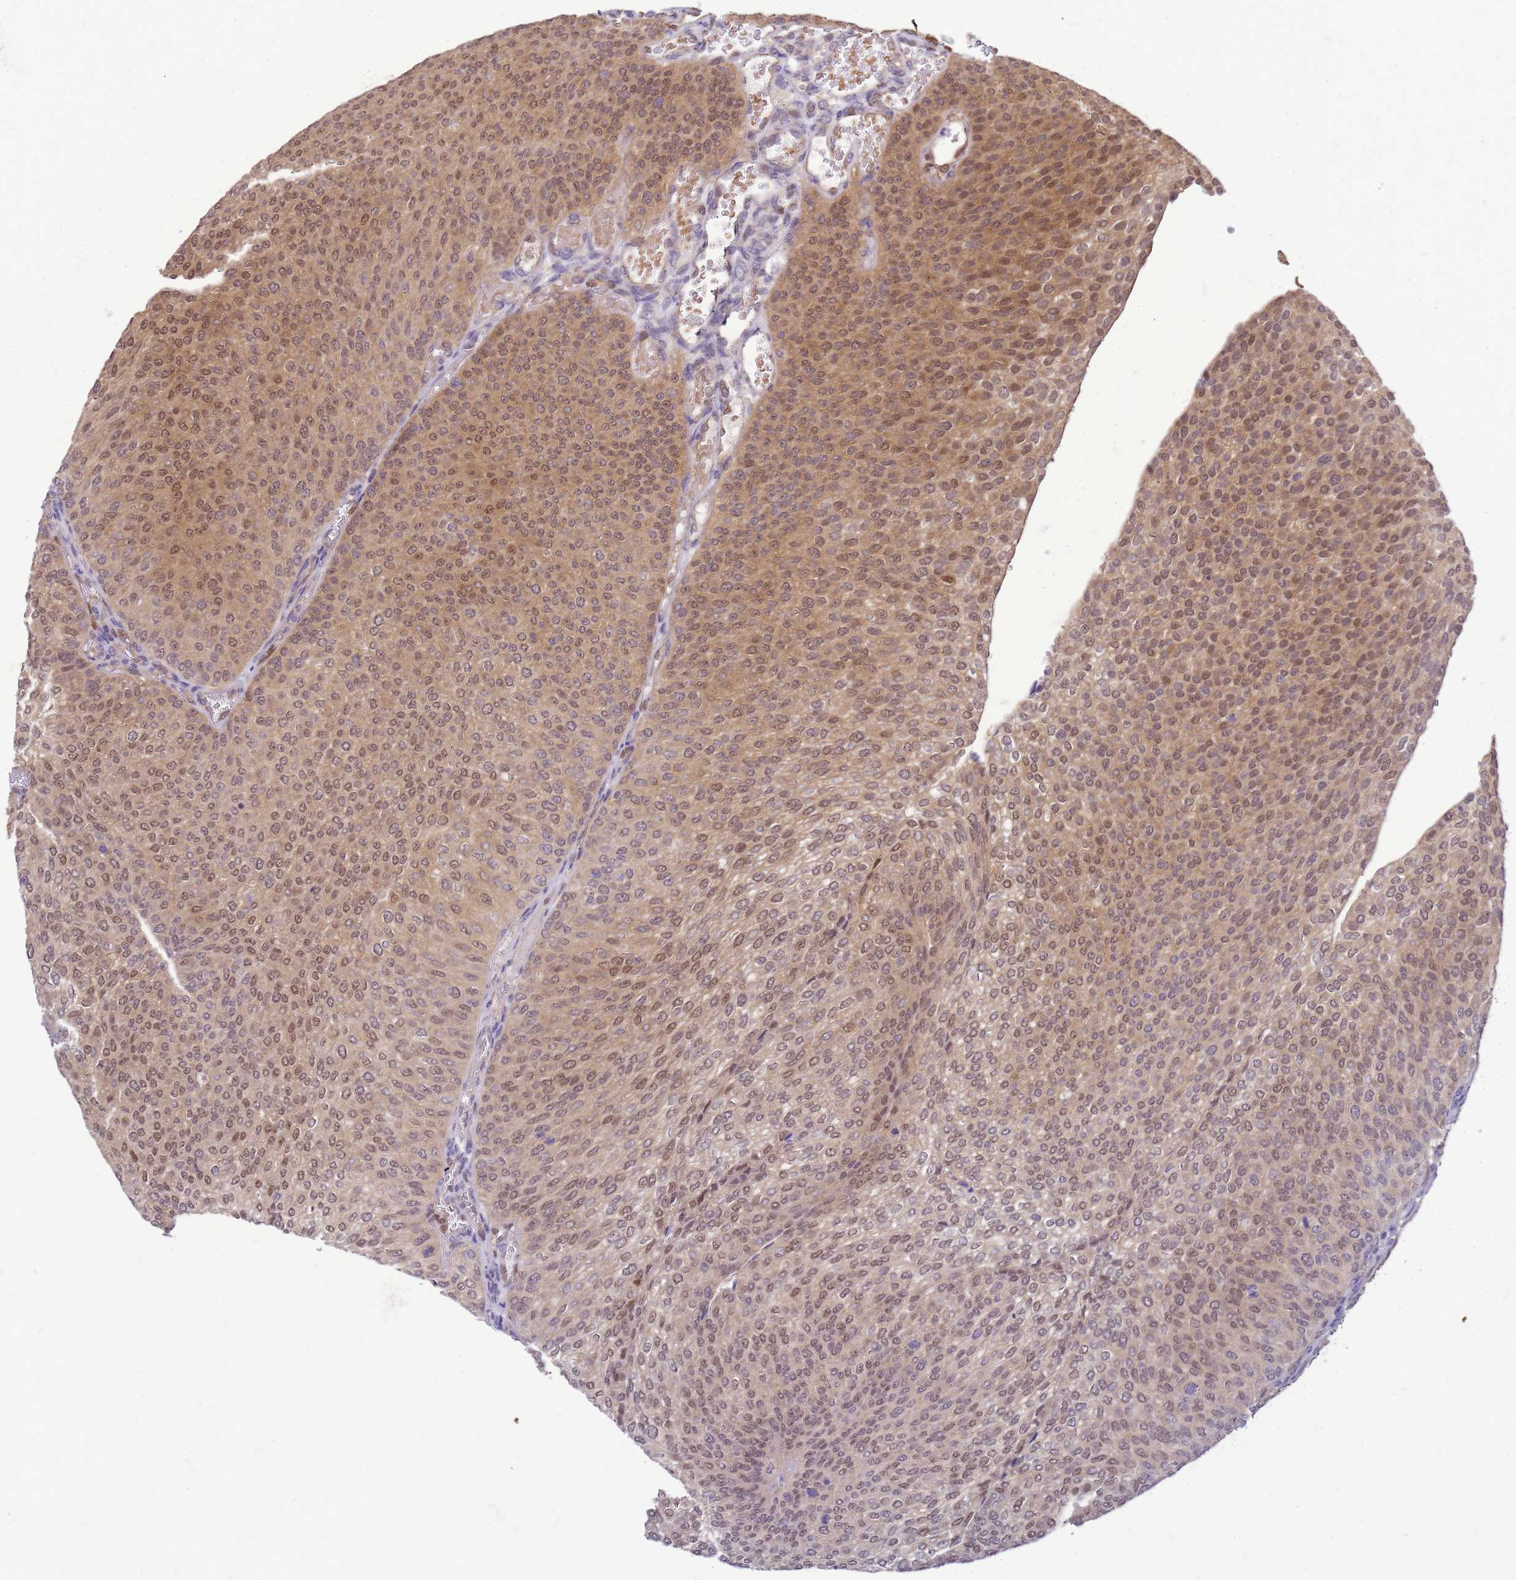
{"staining": {"intensity": "moderate", "quantity": ">75%", "location": "cytoplasmic/membranous,nuclear"}, "tissue": "urothelial cancer", "cell_type": "Tumor cells", "image_type": "cancer", "snomed": [{"axis": "morphology", "description": "Urothelial carcinoma, High grade"}, {"axis": "topography", "description": "Urinary bladder"}], "caption": "The photomicrograph displays immunohistochemical staining of urothelial carcinoma (high-grade). There is moderate cytoplasmic/membranous and nuclear staining is appreciated in about >75% of tumor cells.", "gene": "DDI2", "patient": {"sex": "female", "age": 79}}